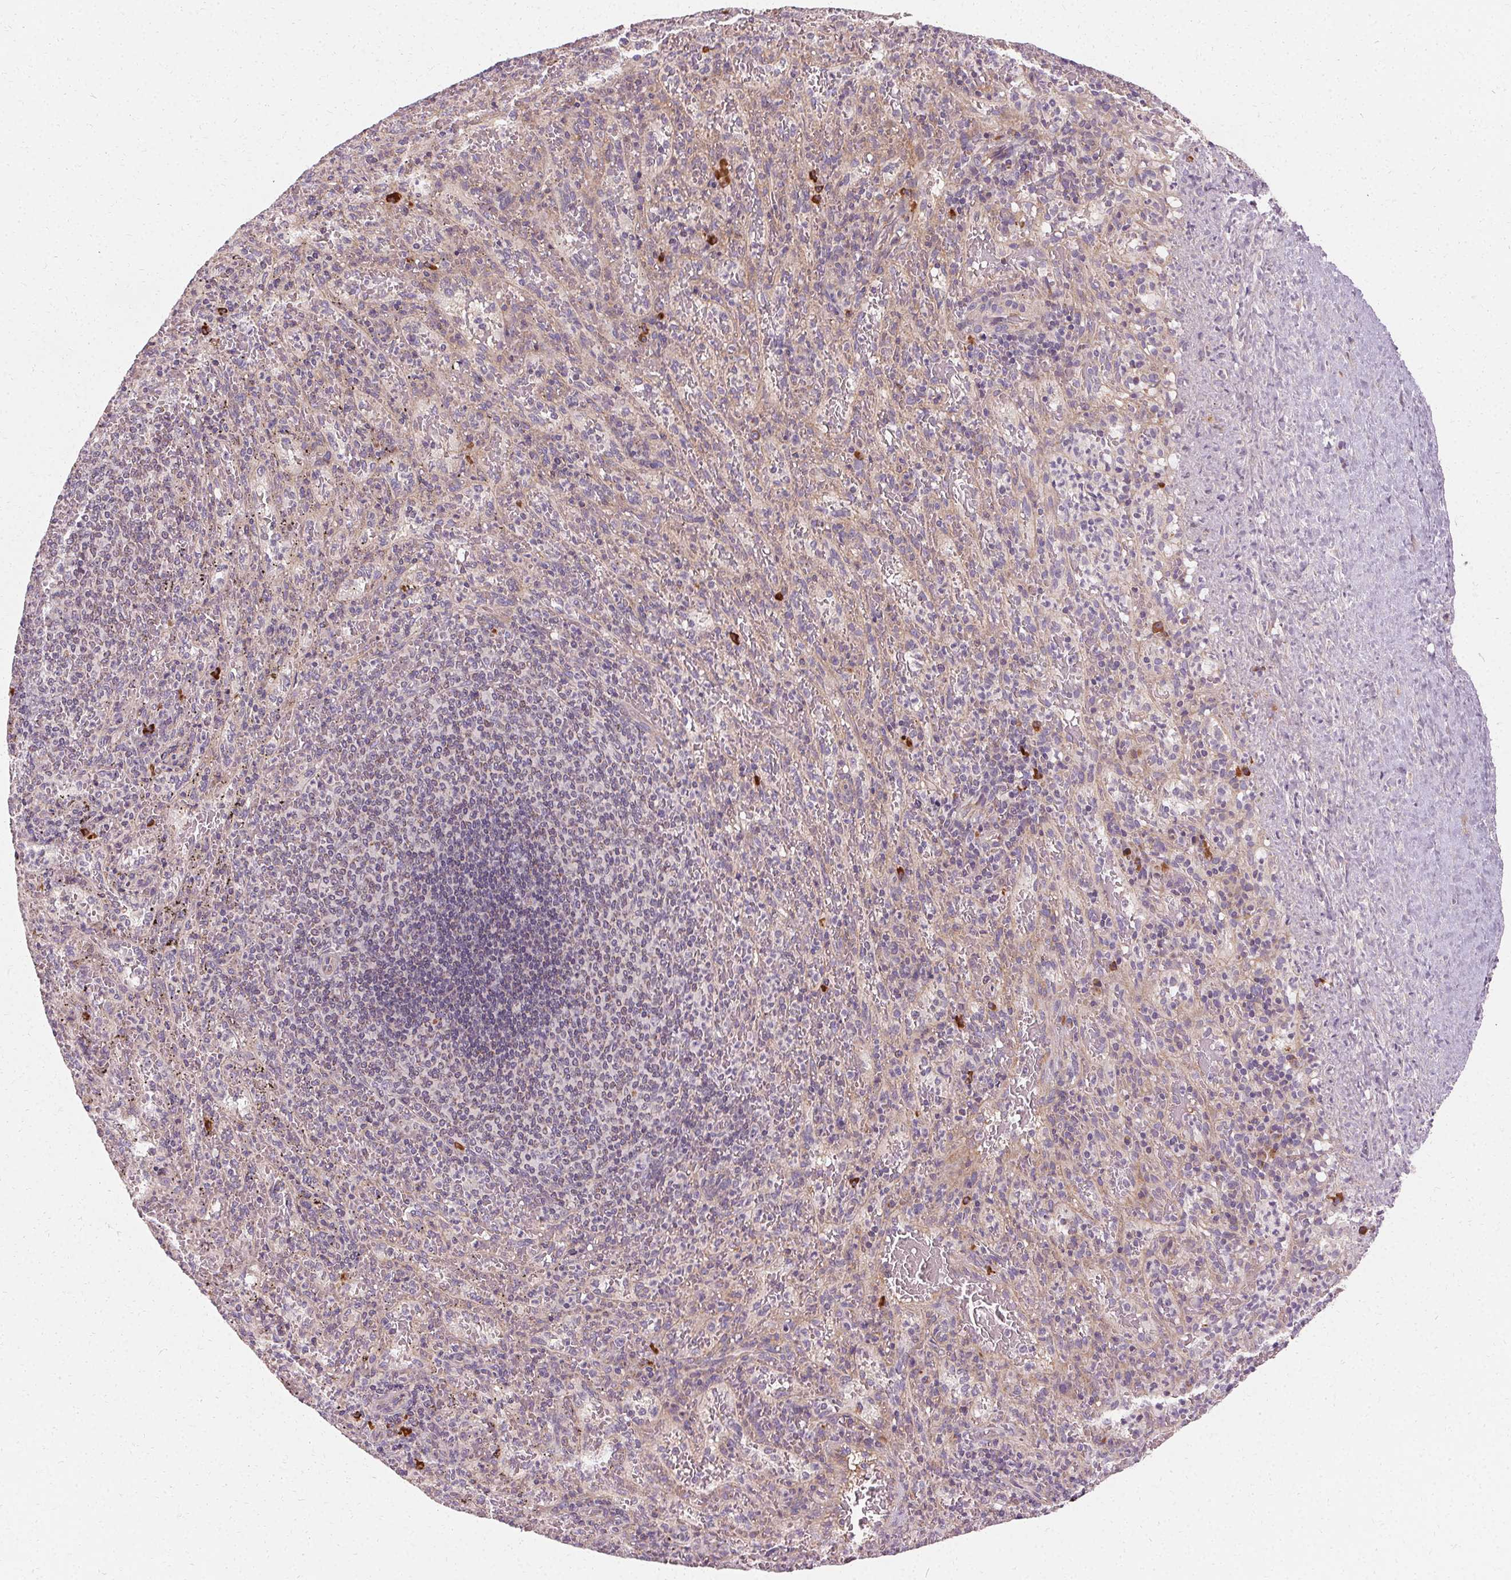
{"staining": {"intensity": "negative", "quantity": "none", "location": "none"}, "tissue": "spleen", "cell_type": "Cells in red pulp", "image_type": "normal", "snomed": [{"axis": "morphology", "description": "Normal tissue, NOS"}, {"axis": "topography", "description": "Spleen"}], "caption": "Immunohistochemistry (IHC) histopathology image of benign human spleen stained for a protein (brown), which demonstrates no positivity in cells in red pulp. Nuclei are stained in blue.", "gene": "APLP1", "patient": {"sex": "male", "age": 57}}